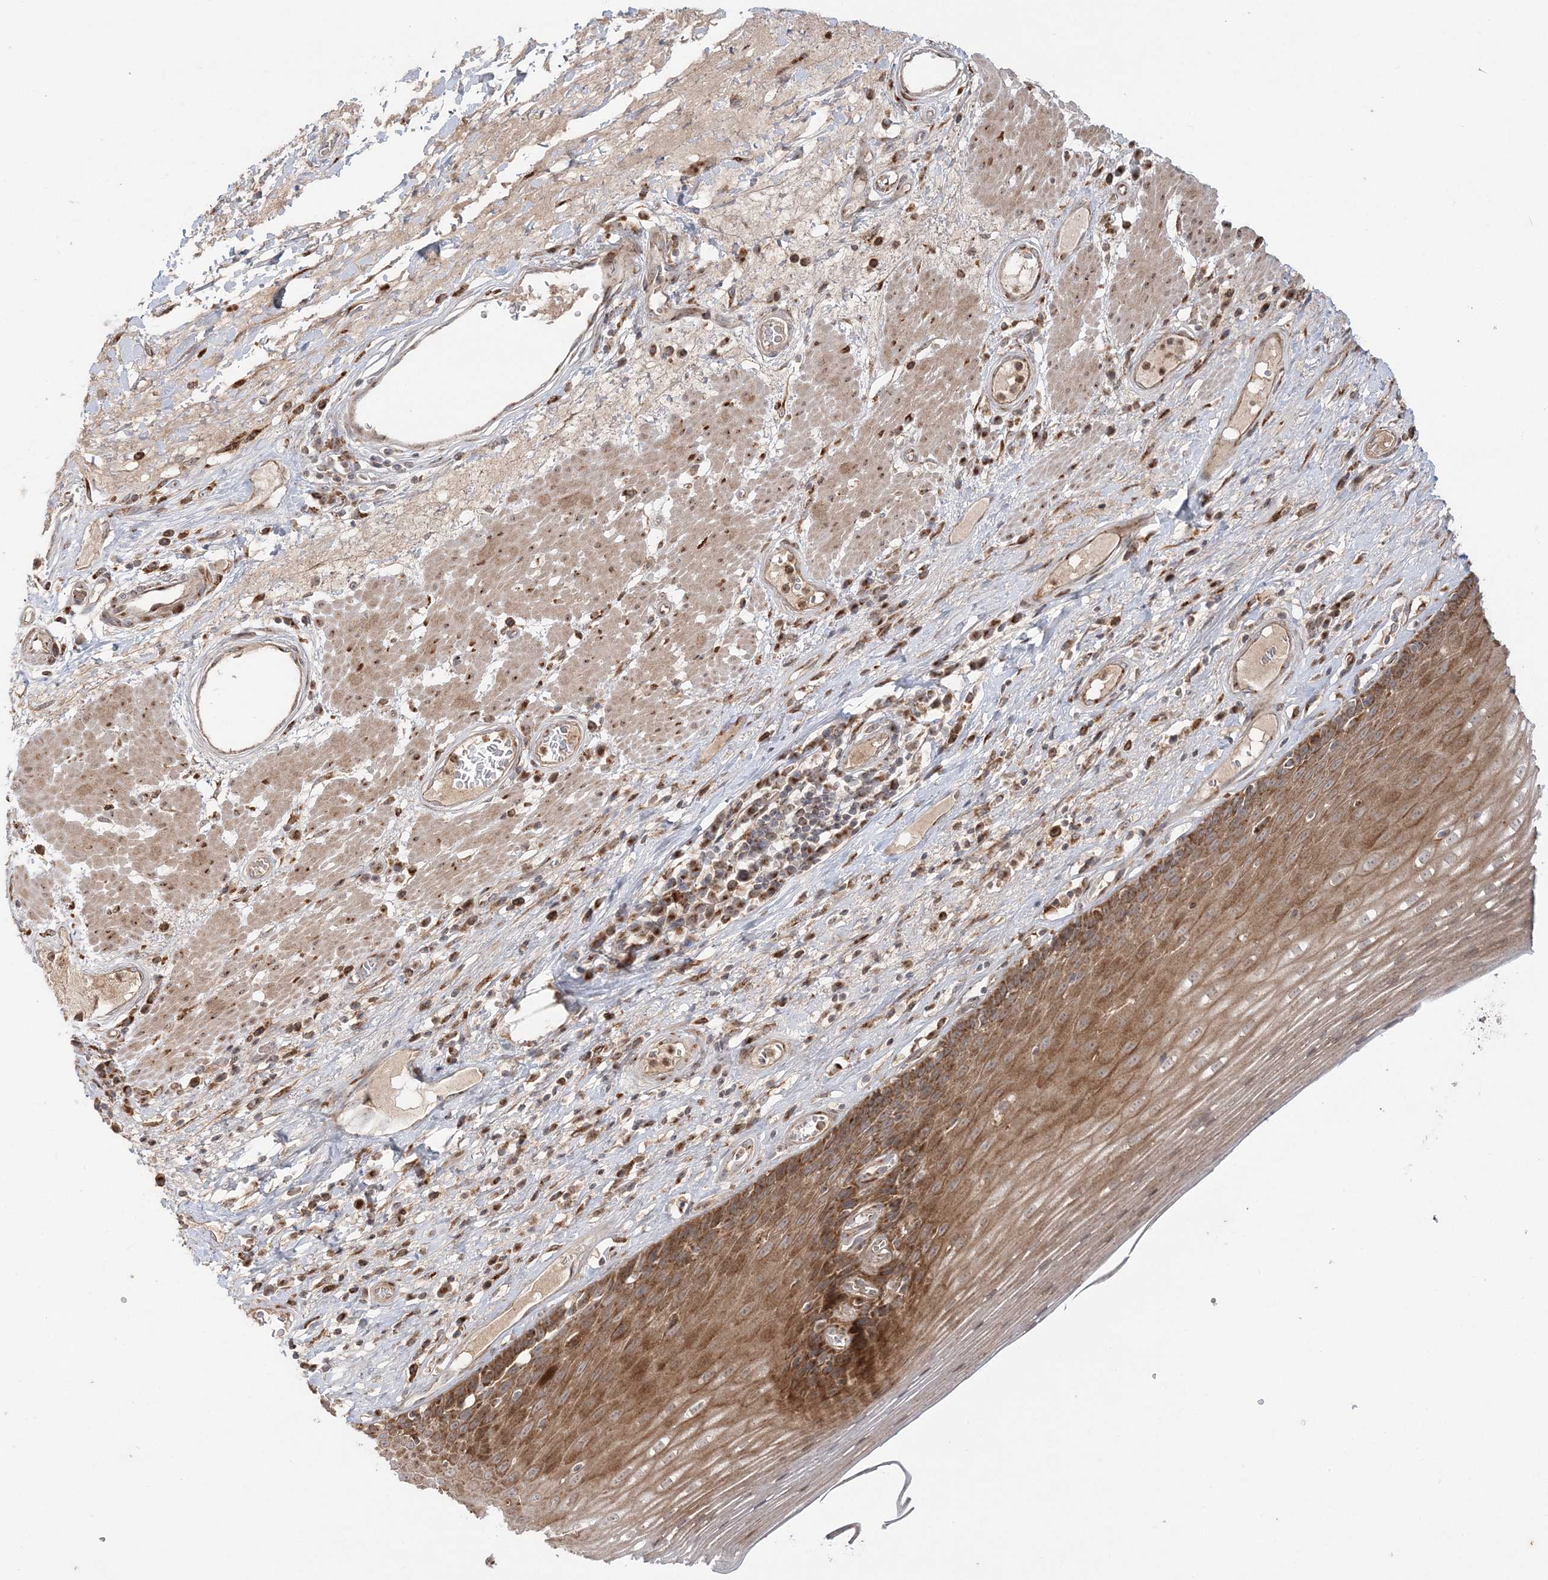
{"staining": {"intensity": "moderate", "quantity": ">75%", "location": "cytoplasmic/membranous"}, "tissue": "esophagus", "cell_type": "Squamous epithelial cells", "image_type": "normal", "snomed": [{"axis": "morphology", "description": "Normal tissue, NOS"}, {"axis": "topography", "description": "Esophagus"}], "caption": "Moderate cytoplasmic/membranous protein staining is present in approximately >75% of squamous epithelial cells in esophagus.", "gene": "ABCC3", "patient": {"sex": "male", "age": 62}}